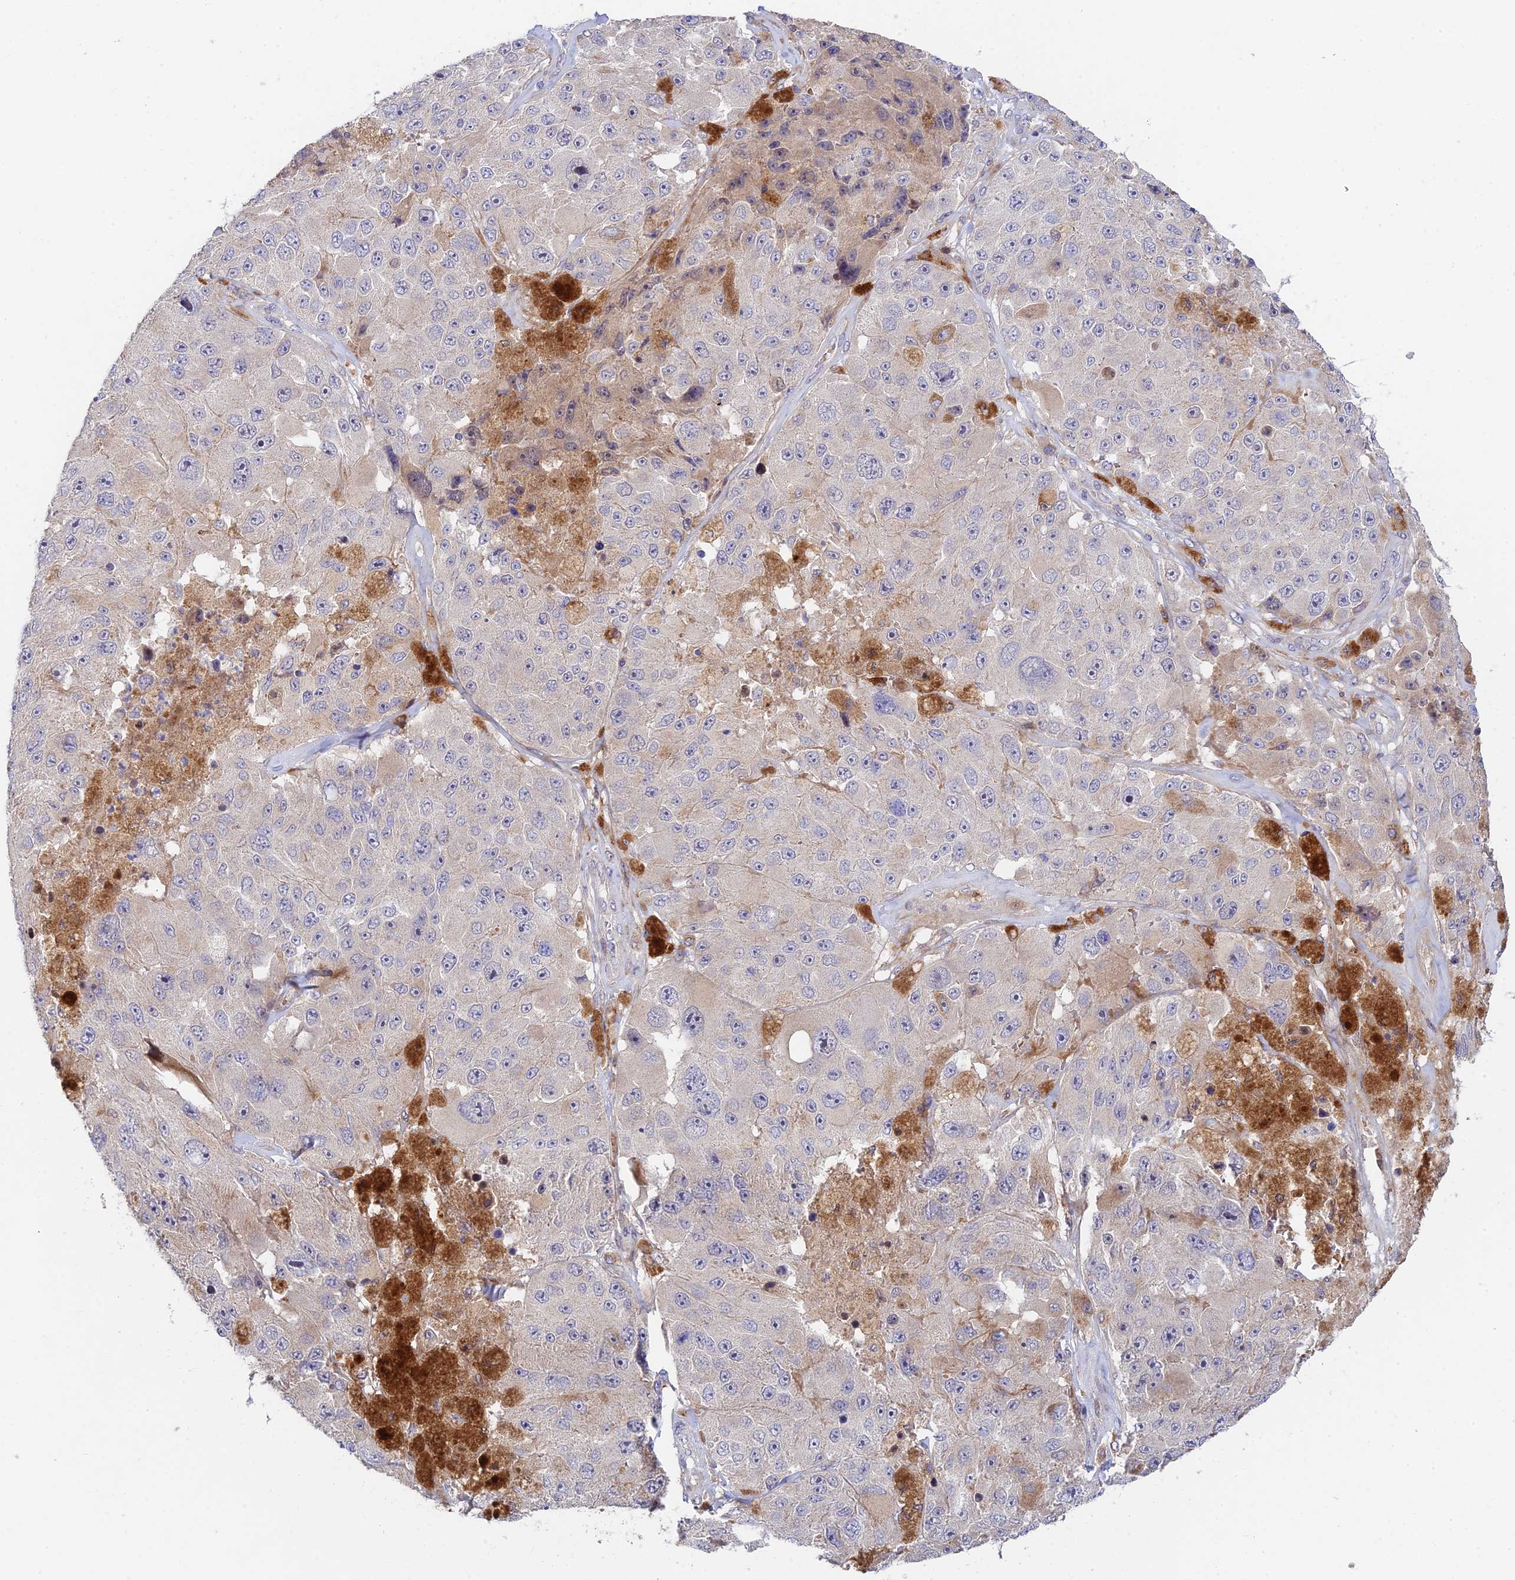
{"staining": {"intensity": "negative", "quantity": "none", "location": "none"}, "tissue": "melanoma", "cell_type": "Tumor cells", "image_type": "cancer", "snomed": [{"axis": "morphology", "description": "Malignant melanoma, Metastatic site"}, {"axis": "topography", "description": "Lymph node"}], "caption": "This is an immunohistochemistry (IHC) micrograph of malignant melanoma (metastatic site). There is no staining in tumor cells.", "gene": "FUOM", "patient": {"sex": "male", "age": 62}}